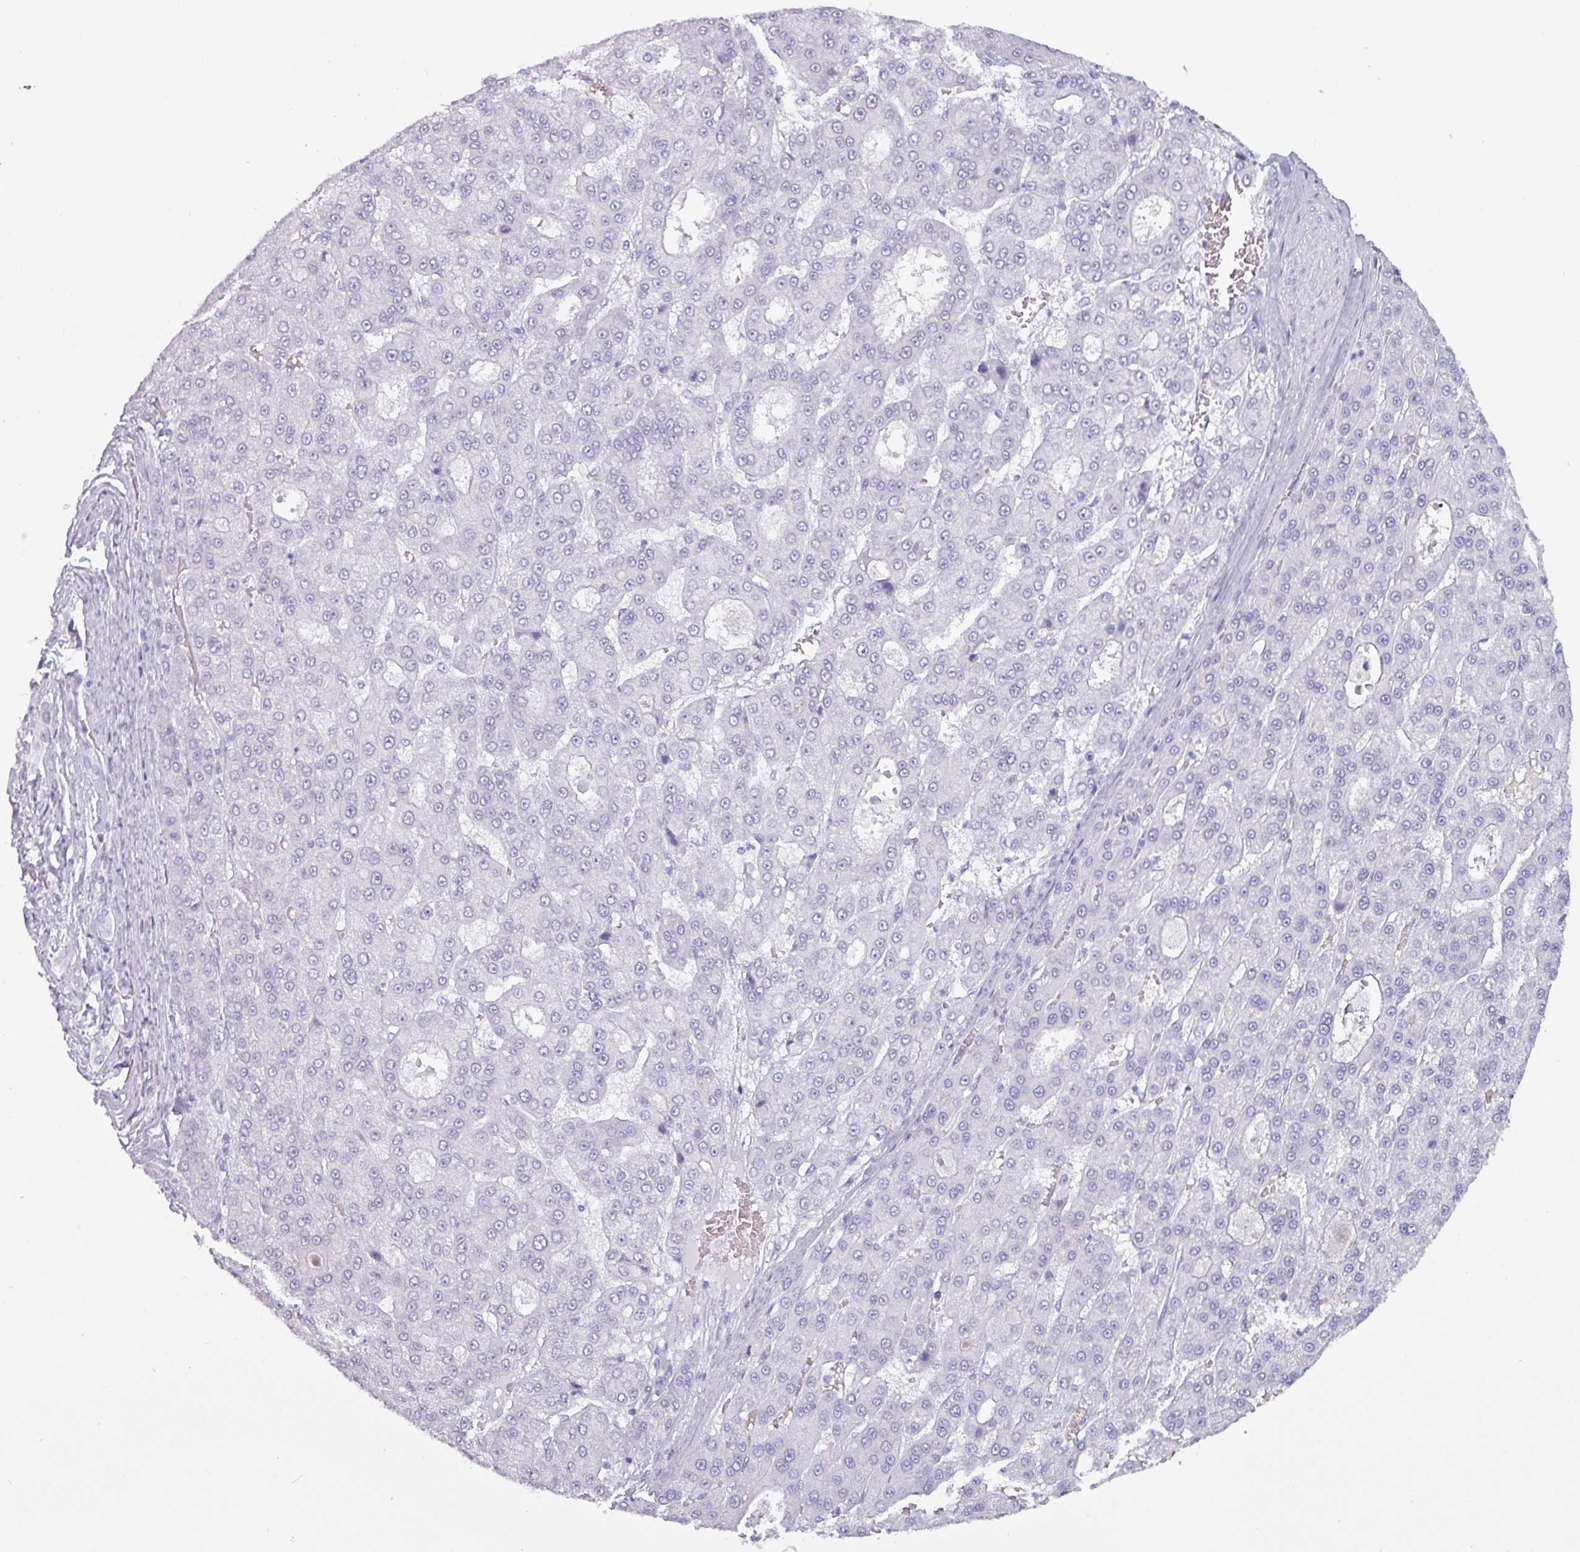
{"staining": {"intensity": "negative", "quantity": "none", "location": "none"}, "tissue": "liver cancer", "cell_type": "Tumor cells", "image_type": "cancer", "snomed": [{"axis": "morphology", "description": "Carcinoma, Hepatocellular, NOS"}, {"axis": "topography", "description": "Liver"}], "caption": "Immunohistochemistry (IHC) image of neoplastic tissue: hepatocellular carcinoma (liver) stained with DAB (3,3'-diaminobenzidine) reveals no significant protein positivity in tumor cells.", "gene": "CRYBB2", "patient": {"sex": "male", "age": 70}}